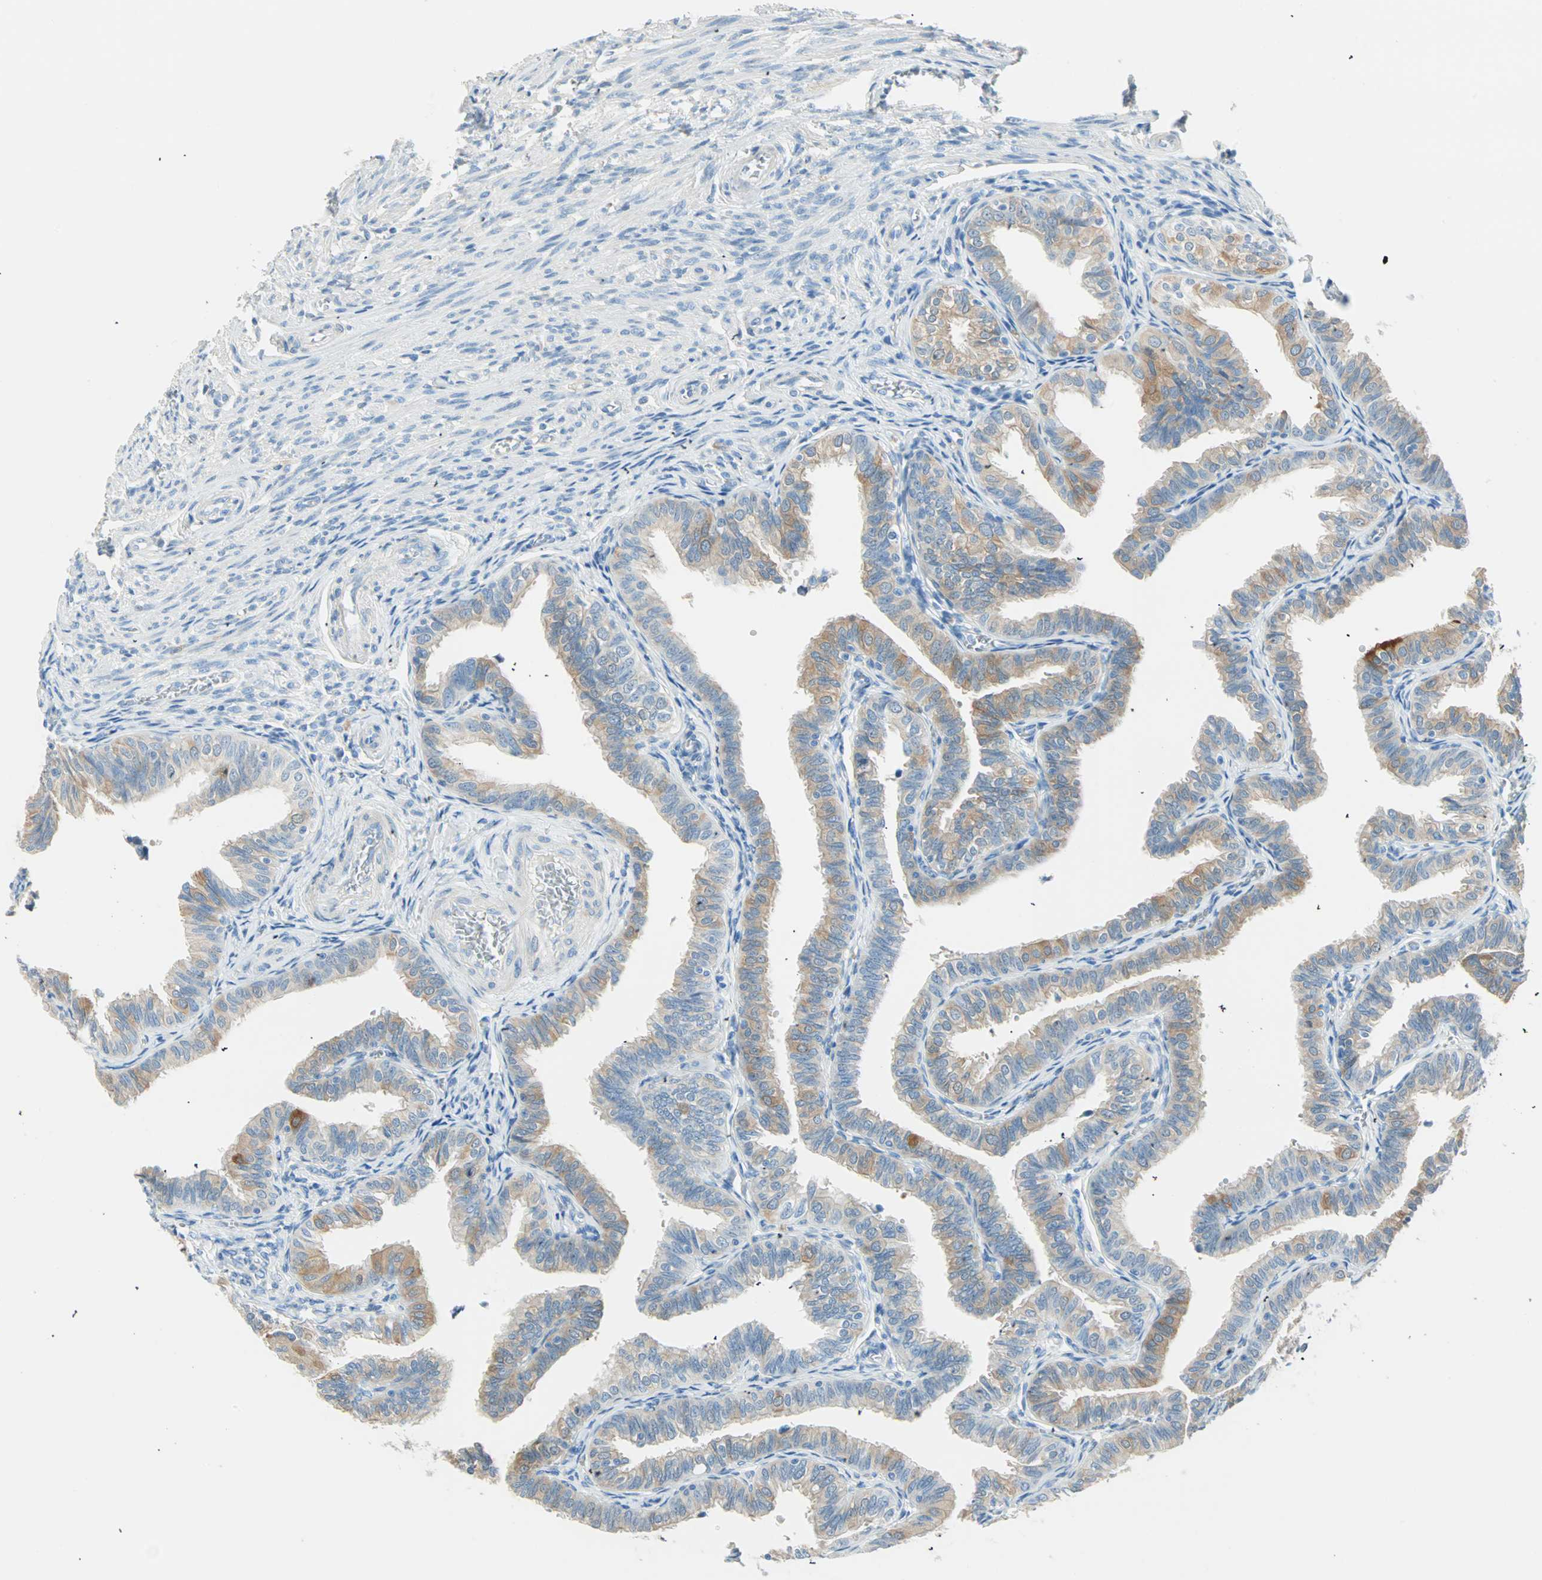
{"staining": {"intensity": "moderate", "quantity": "25%-75%", "location": "cytoplasmic/membranous"}, "tissue": "fallopian tube", "cell_type": "Glandular cells", "image_type": "normal", "snomed": [{"axis": "morphology", "description": "Normal tissue, NOS"}, {"axis": "topography", "description": "Fallopian tube"}], "caption": "Human fallopian tube stained for a protein (brown) exhibits moderate cytoplasmic/membranous positive staining in approximately 25%-75% of glandular cells.", "gene": "ATF6", "patient": {"sex": "female", "age": 46}}